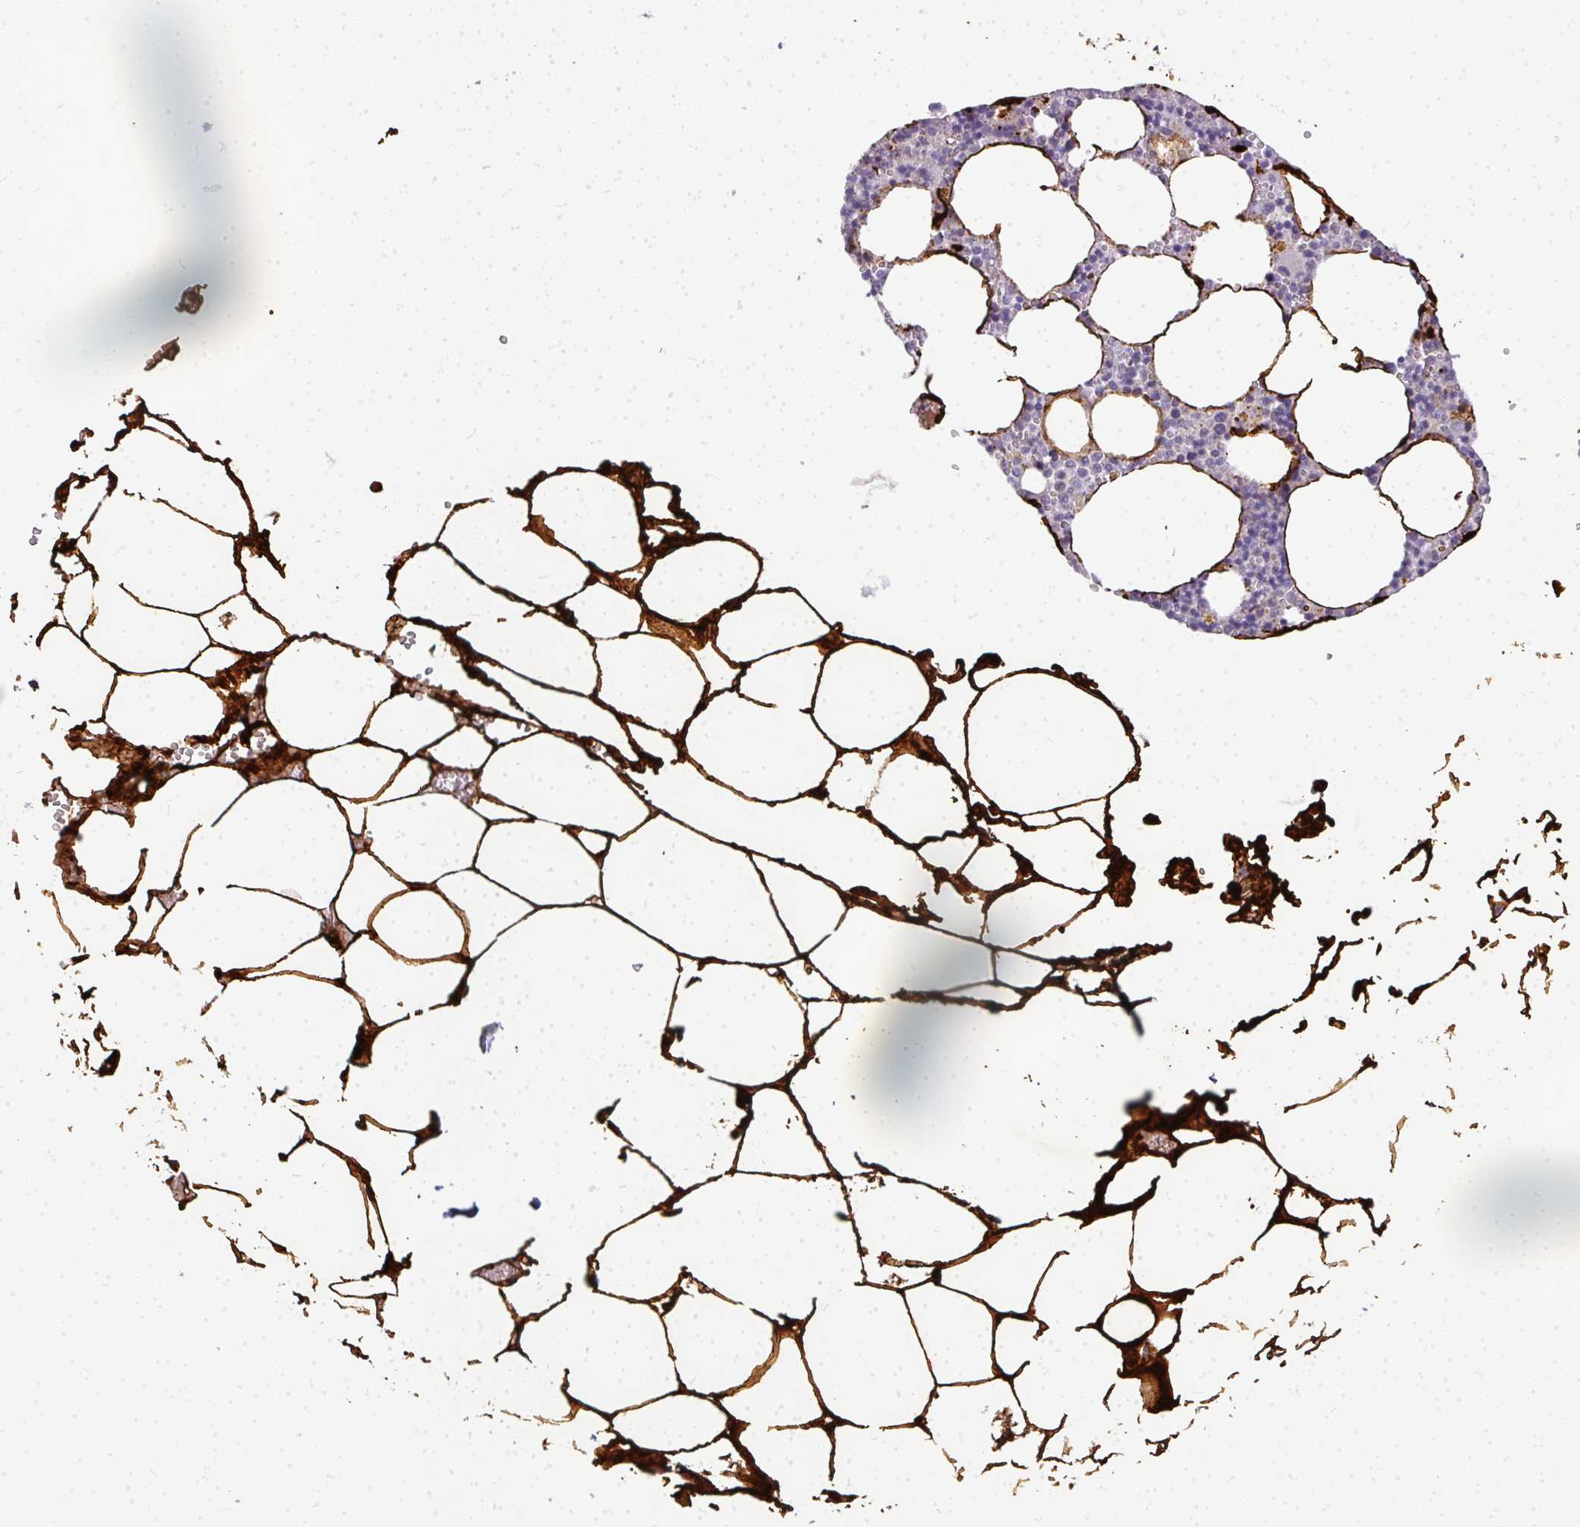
{"staining": {"intensity": "negative", "quantity": "none", "location": "none"}, "tissue": "bone marrow", "cell_type": "Hematopoietic cells", "image_type": "normal", "snomed": [{"axis": "morphology", "description": "Normal tissue, NOS"}, {"axis": "topography", "description": "Bone marrow"}], "caption": "IHC micrograph of unremarkable human bone marrow stained for a protein (brown), which displays no staining in hematopoietic cells.", "gene": "LIPE", "patient": {"sex": "male", "age": 54}}